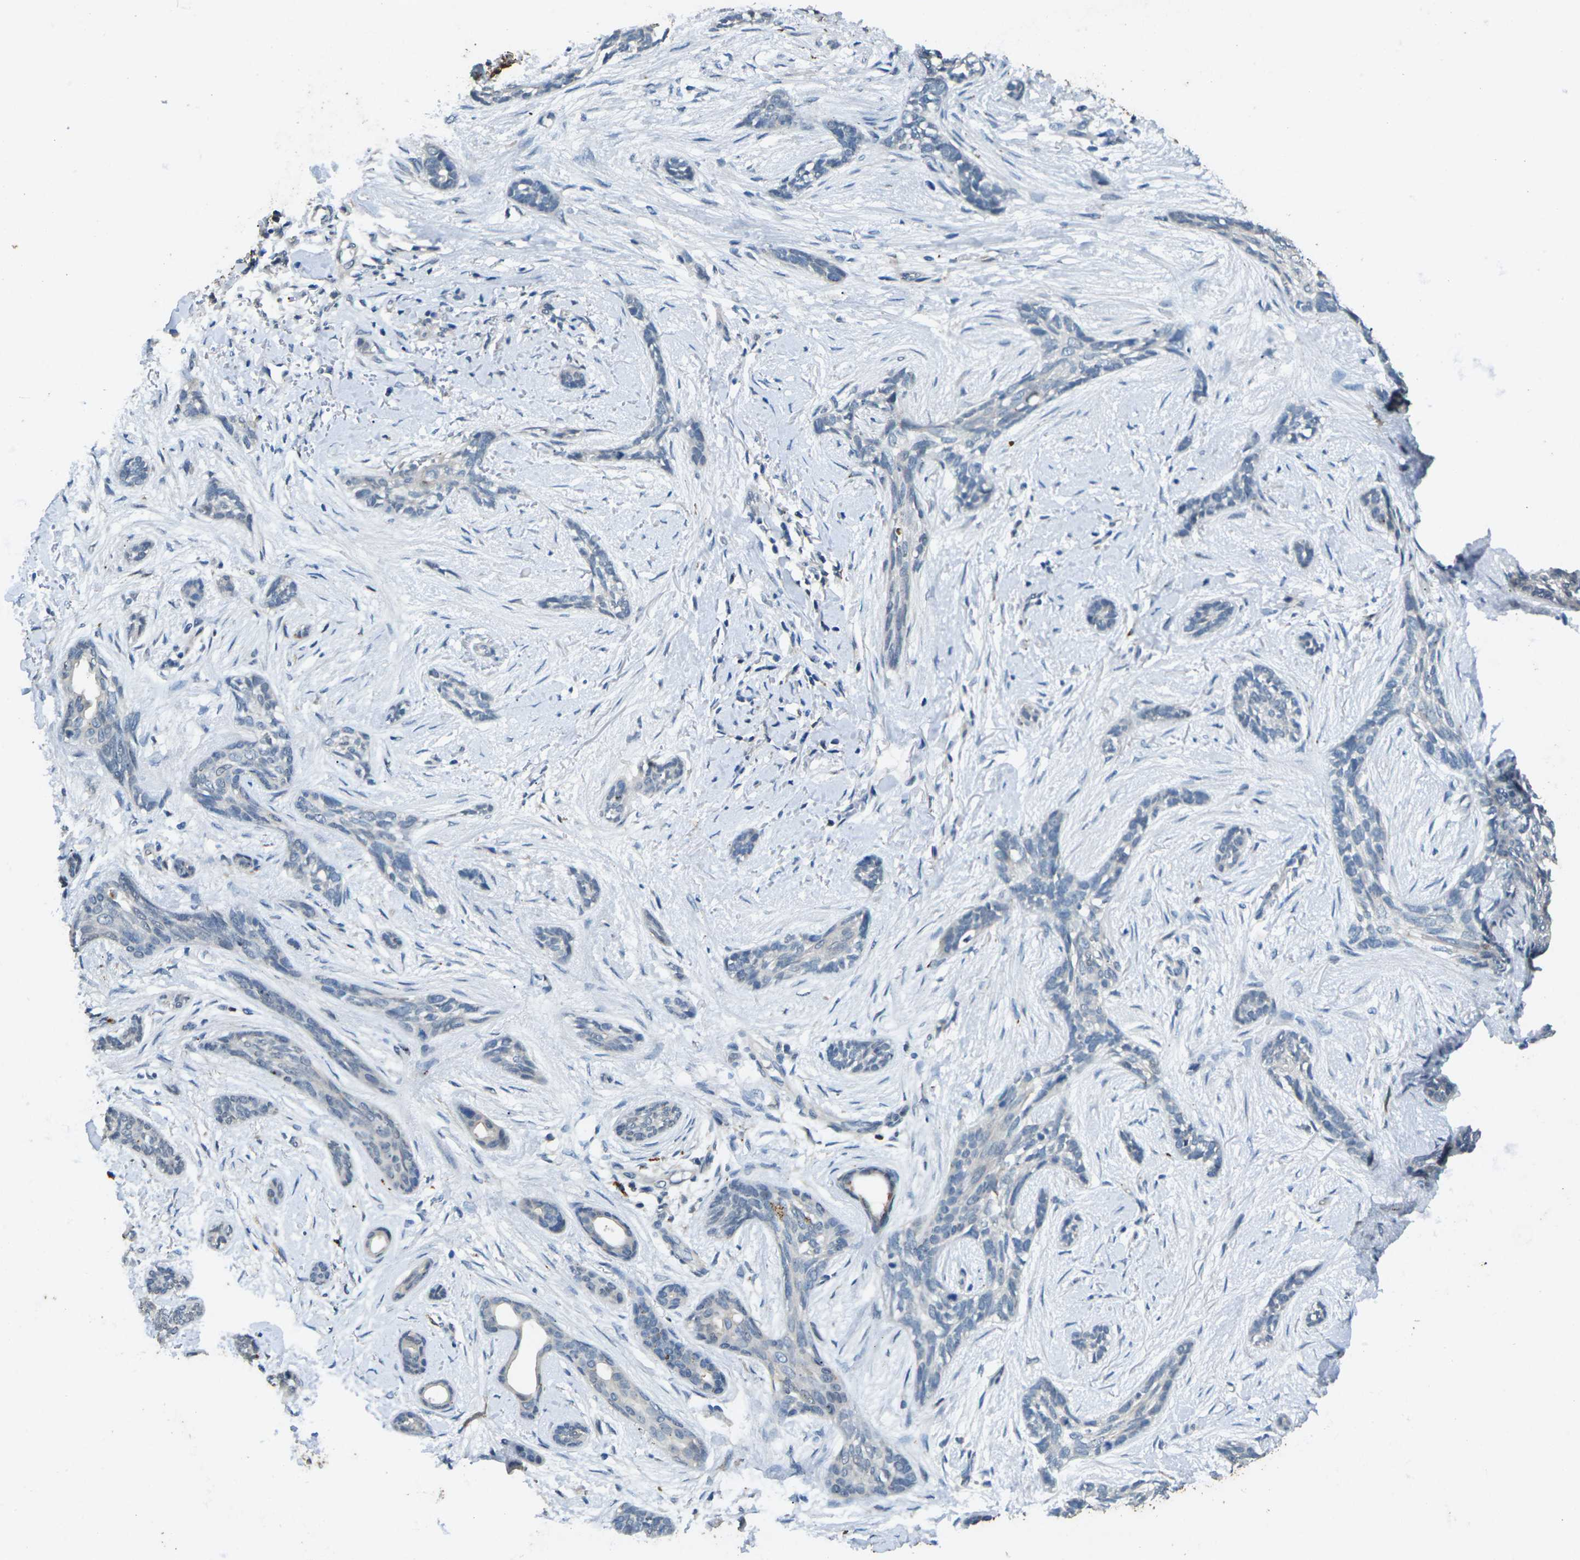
{"staining": {"intensity": "negative", "quantity": "none", "location": "none"}, "tissue": "skin cancer", "cell_type": "Tumor cells", "image_type": "cancer", "snomed": [{"axis": "morphology", "description": "Basal cell carcinoma"}, {"axis": "morphology", "description": "Adnexal tumor, benign"}, {"axis": "topography", "description": "Skin"}], "caption": "Skin benign adnexal tumor was stained to show a protein in brown. There is no significant positivity in tumor cells.", "gene": "SIGLEC14", "patient": {"sex": "female", "age": 42}}